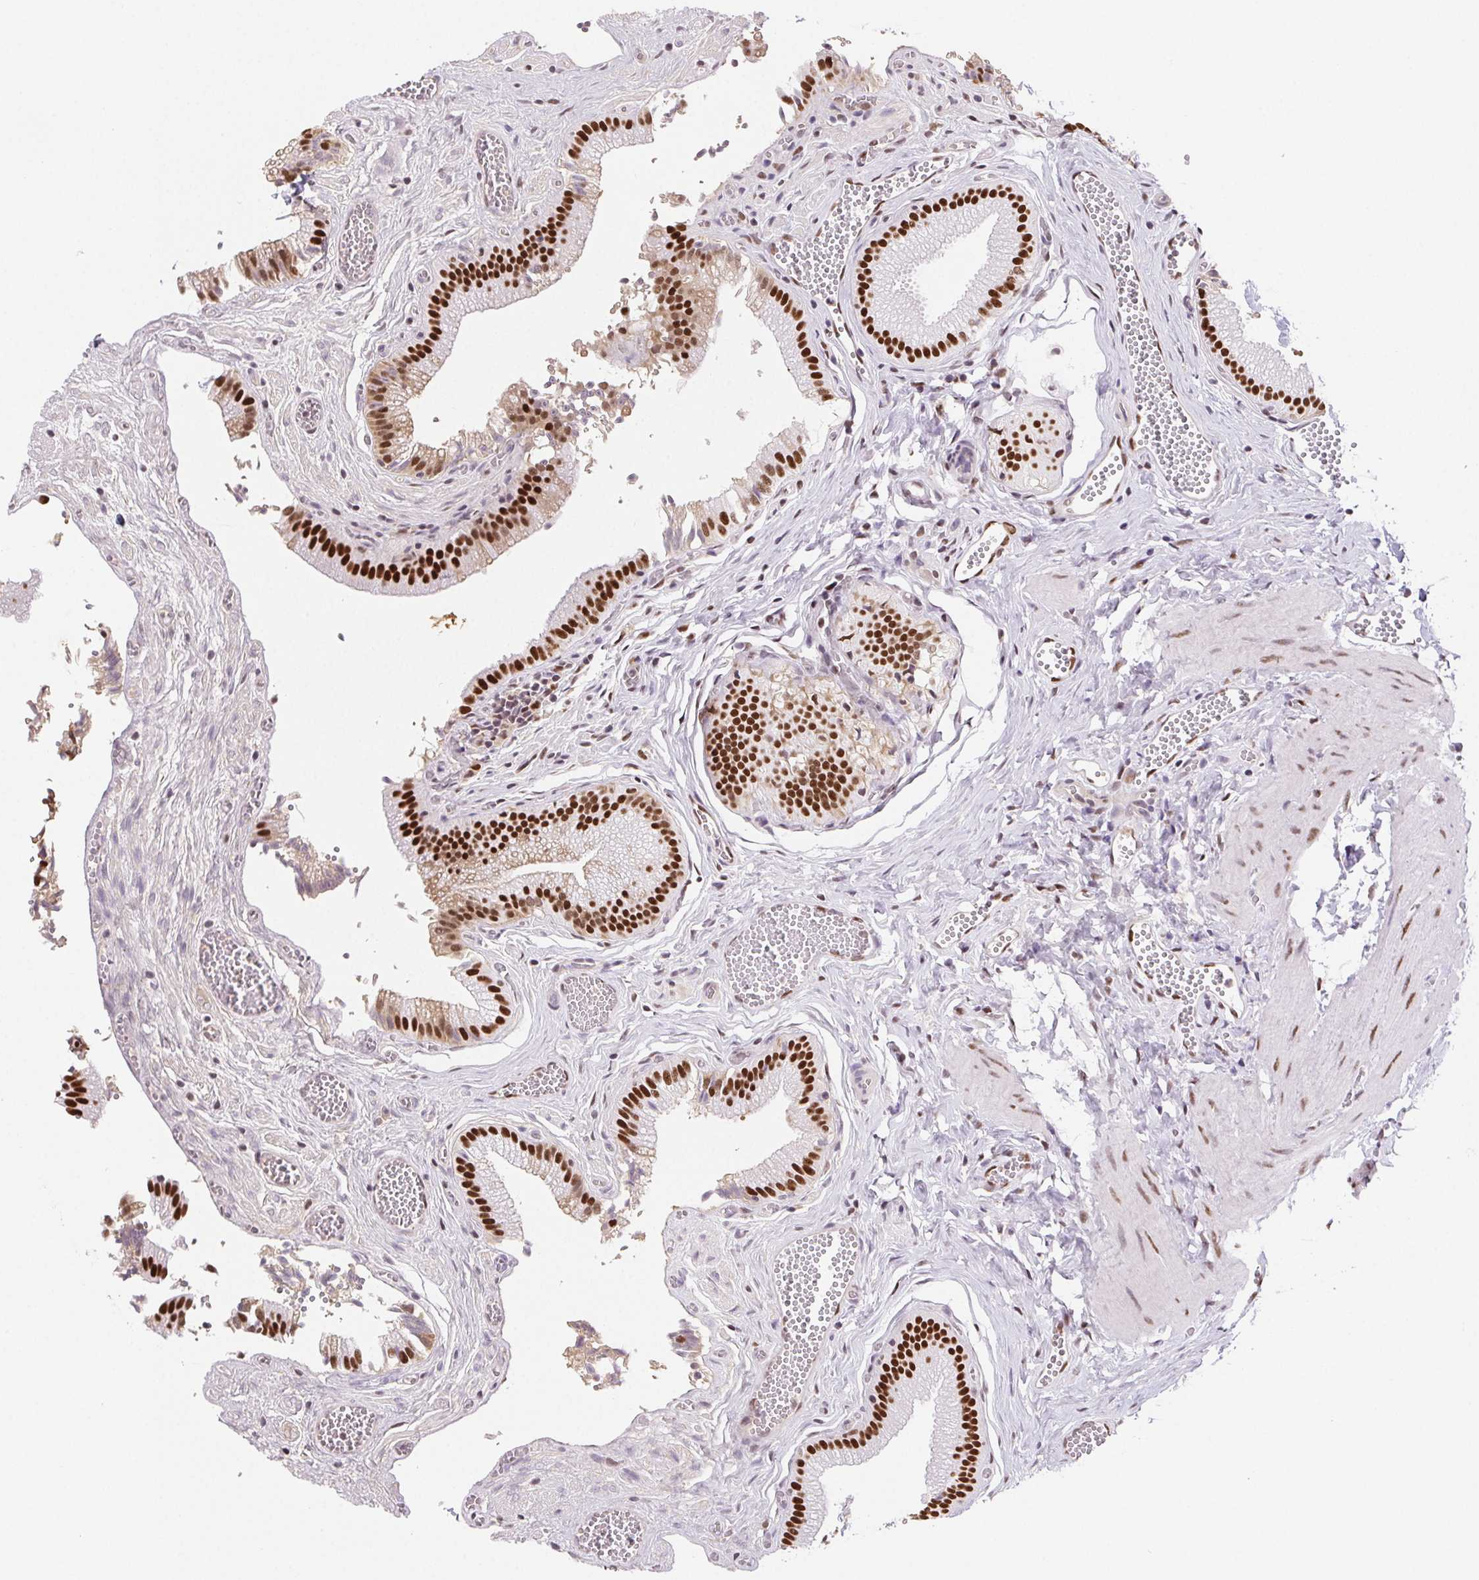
{"staining": {"intensity": "strong", "quantity": ">75%", "location": "nuclear"}, "tissue": "gallbladder", "cell_type": "Glandular cells", "image_type": "normal", "snomed": [{"axis": "morphology", "description": "Normal tissue, NOS"}, {"axis": "topography", "description": "Gallbladder"}, {"axis": "topography", "description": "Peripheral nerve tissue"}], "caption": "This image displays immunohistochemistry (IHC) staining of benign human gallbladder, with high strong nuclear staining in approximately >75% of glandular cells.", "gene": "SETSIP", "patient": {"sex": "male", "age": 17}}